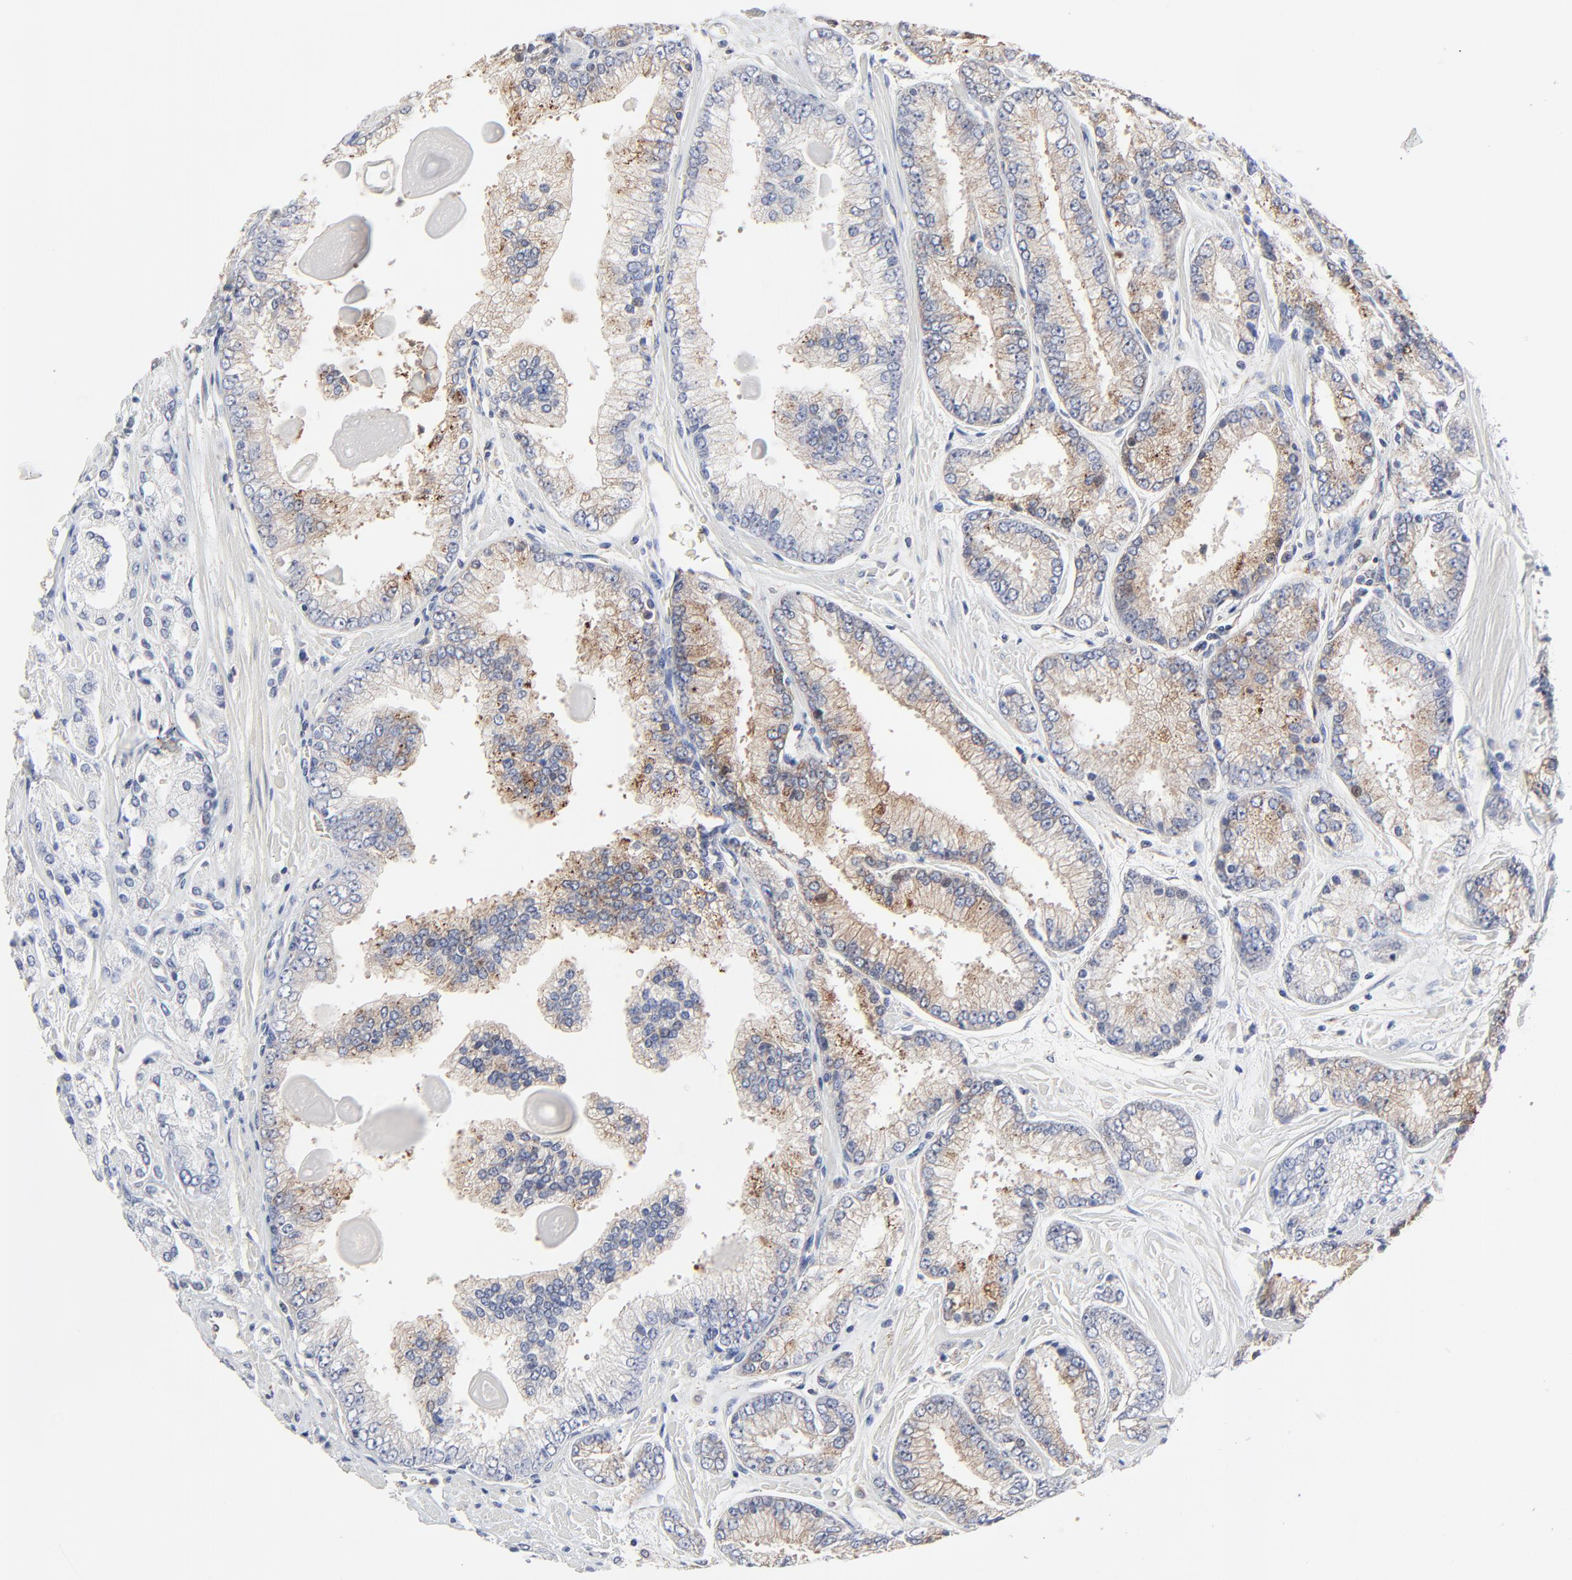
{"staining": {"intensity": "moderate", "quantity": "25%-75%", "location": "cytoplasmic/membranous"}, "tissue": "prostate cancer", "cell_type": "Tumor cells", "image_type": "cancer", "snomed": [{"axis": "morphology", "description": "Adenocarcinoma, High grade"}, {"axis": "topography", "description": "Prostate"}], "caption": "Moderate cytoplasmic/membranous expression is seen in approximately 25%-75% of tumor cells in prostate cancer.", "gene": "NXF3", "patient": {"sex": "male", "age": 71}}